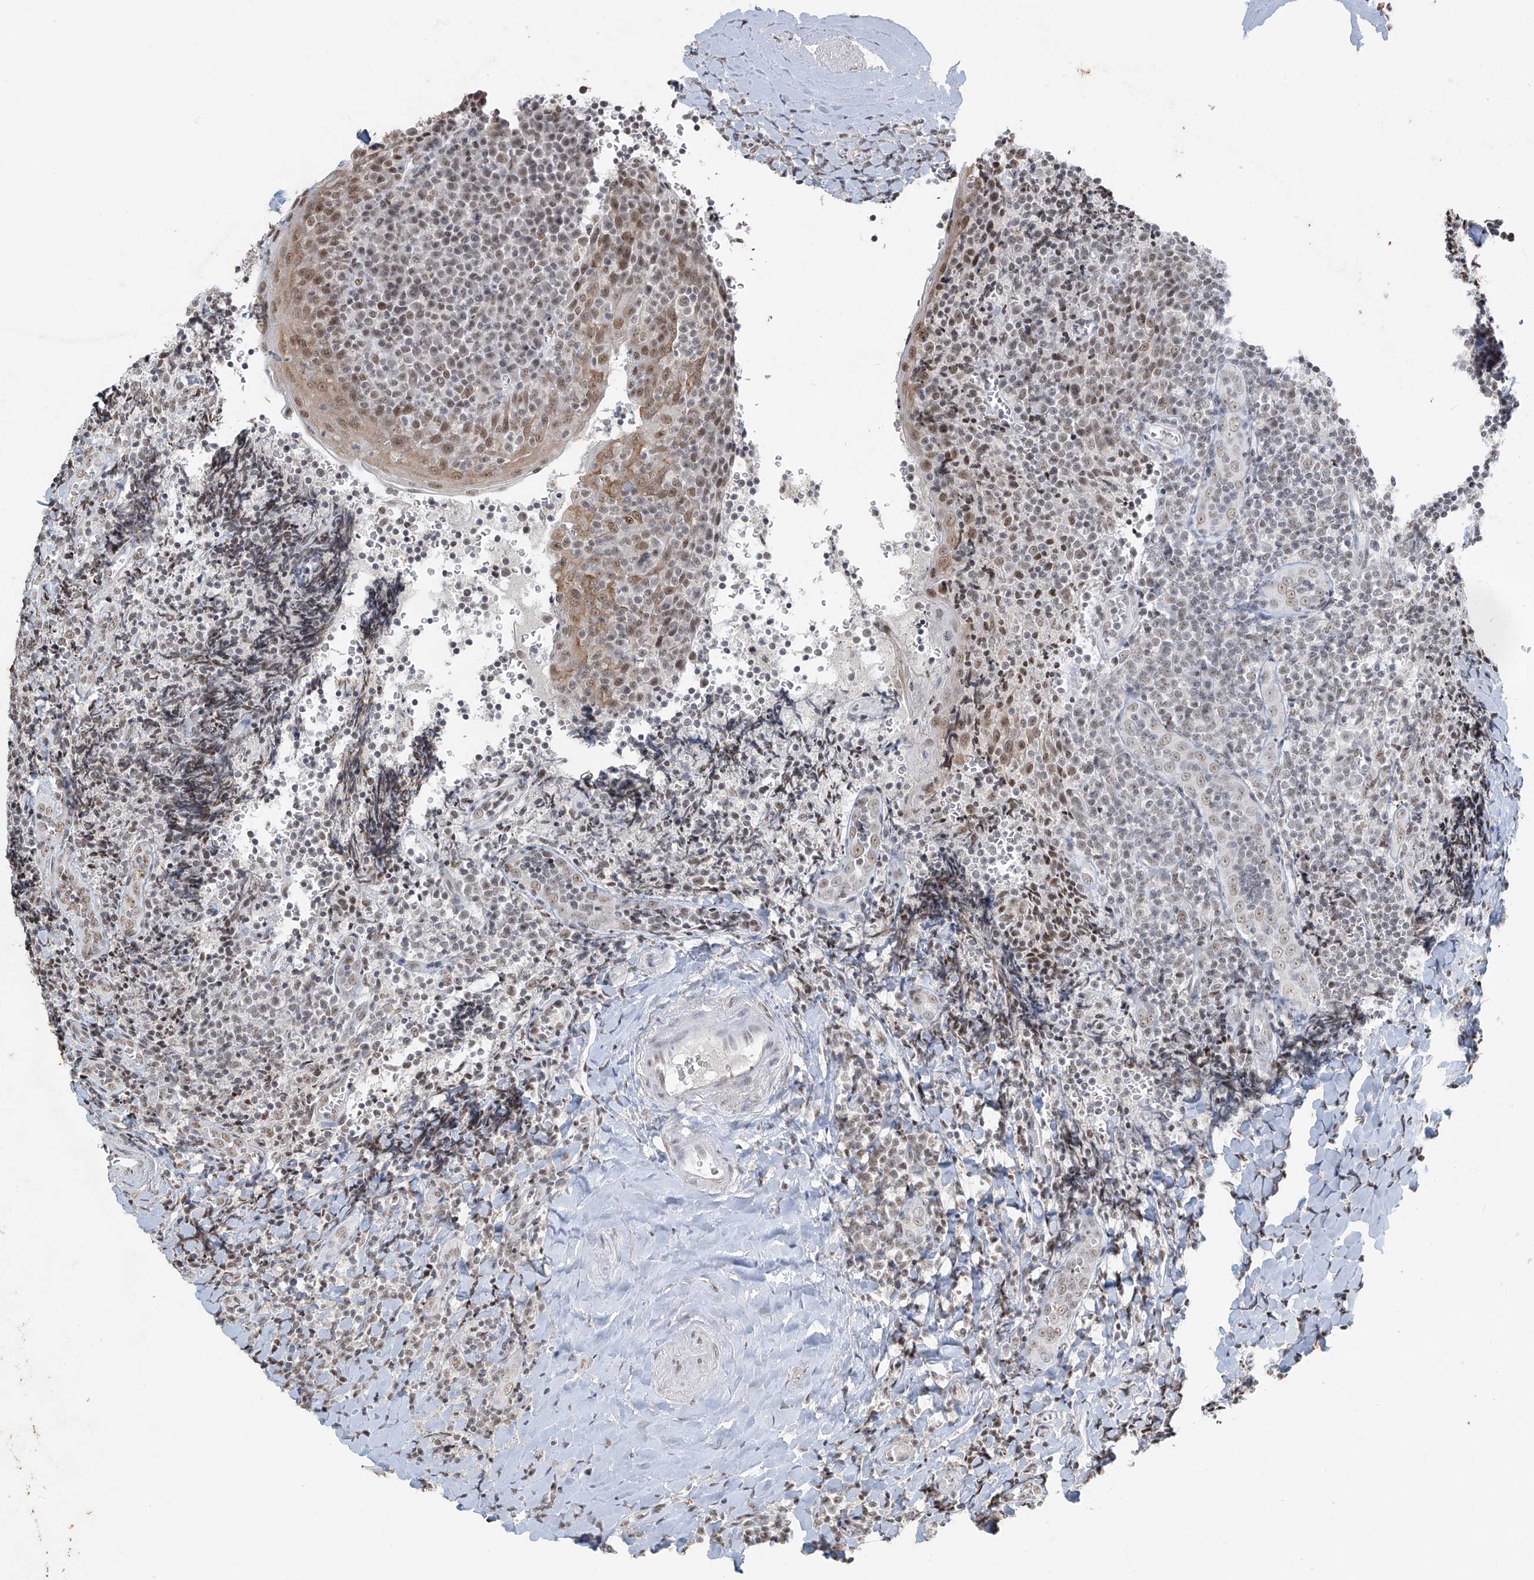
{"staining": {"intensity": "weak", "quantity": ">75%", "location": "nuclear"}, "tissue": "tonsil", "cell_type": "Germinal center cells", "image_type": "normal", "snomed": [{"axis": "morphology", "description": "Normal tissue, NOS"}, {"axis": "topography", "description": "Tonsil"}], "caption": "Immunohistochemical staining of unremarkable tonsil demonstrates weak nuclear protein expression in about >75% of germinal center cells.", "gene": "TFEC", "patient": {"sex": "male", "age": 27}}